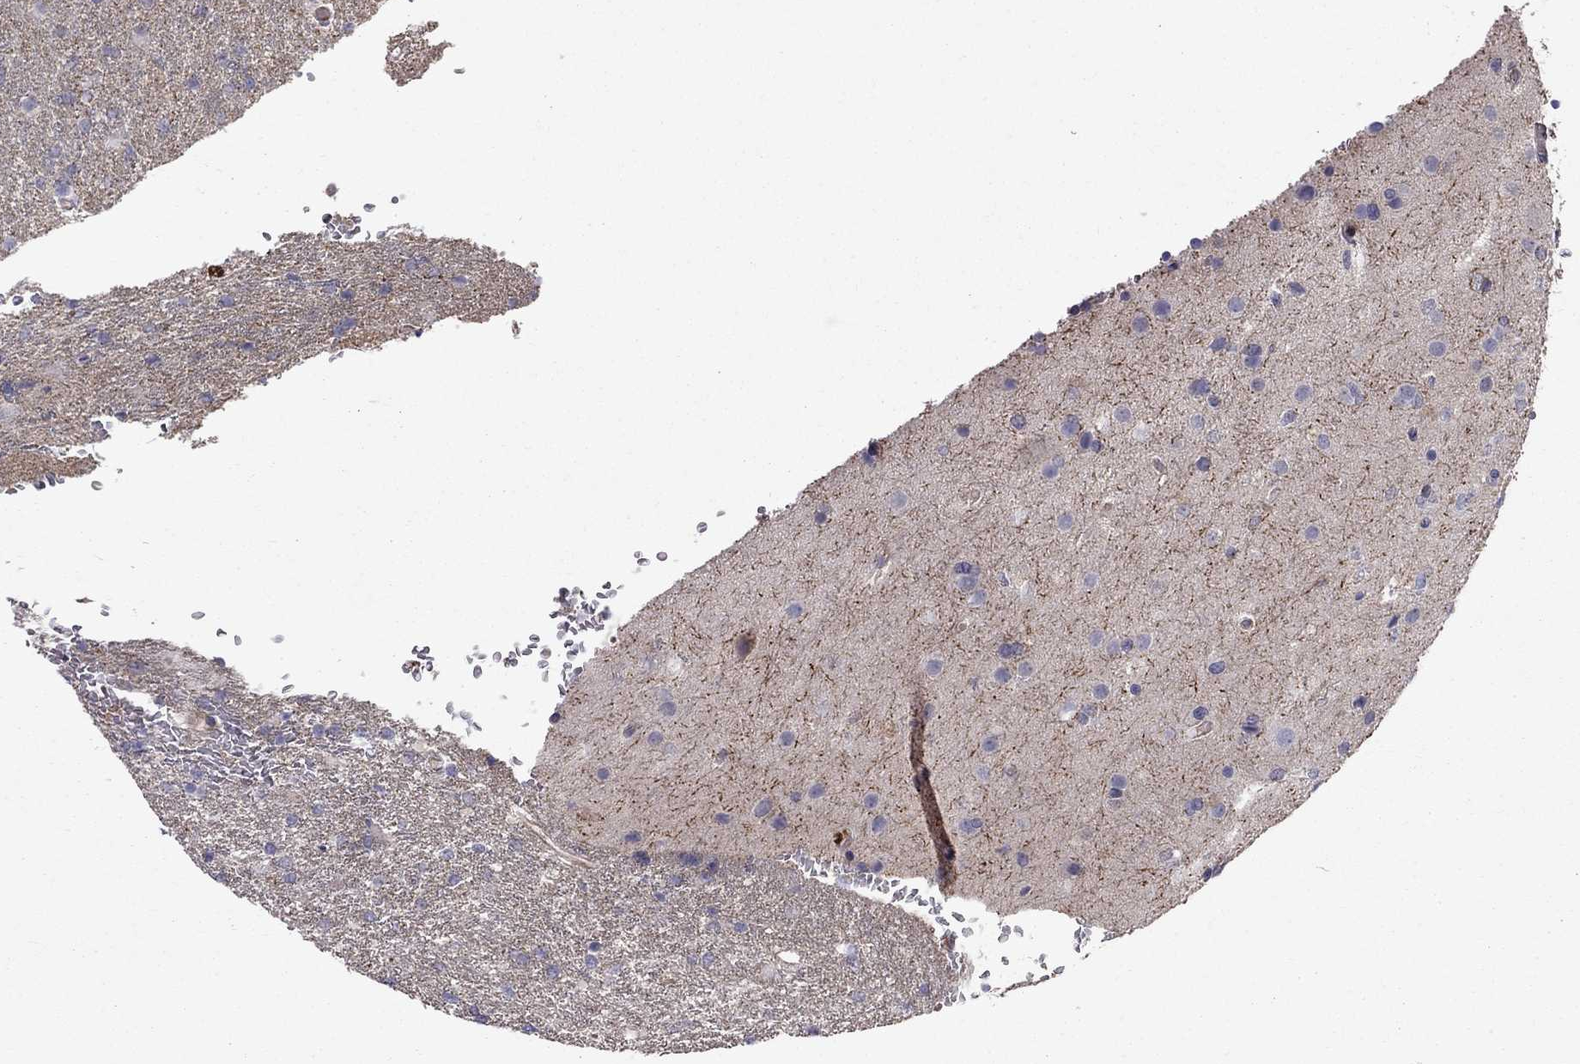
{"staining": {"intensity": "negative", "quantity": "none", "location": "none"}, "tissue": "glioma", "cell_type": "Tumor cells", "image_type": "cancer", "snomed": [{"axis": "morphology", "description": "Glioma, malignant, High grade"}, {"axis": "topography", "description": "Brain"}], "caption": "Malignant glioma (high-grade) was stained to show a protein in brown. There is no significant expression in tumor cells. The staining is performed using DAB brown chromogen with nuclei counter-stained in using hematoxylin.", "gene": "EIF4E3", "patient": {"sex": "male", "age": 68}}